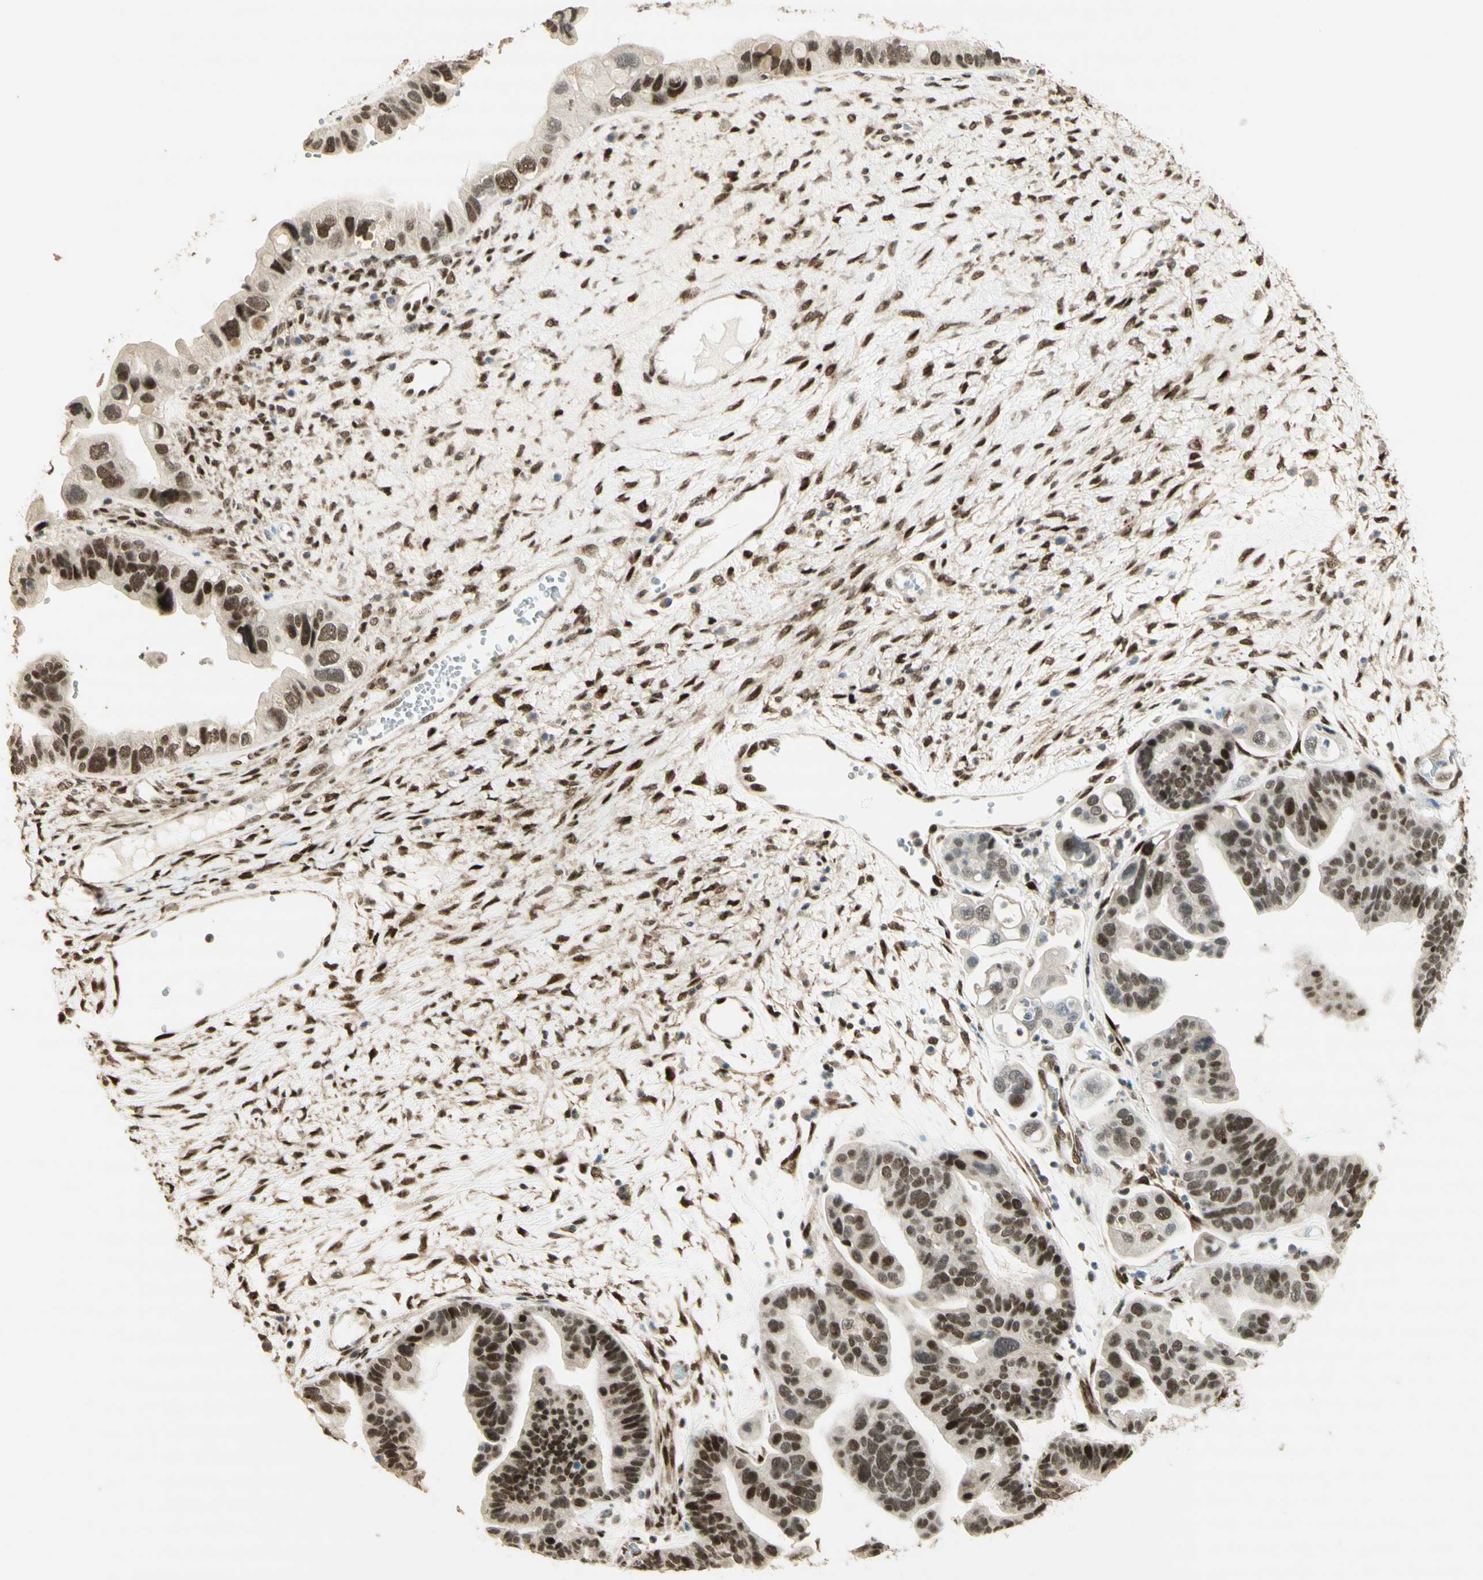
{"staining": {"intensity": "strong", "quantity": ">75%", "location": "nuclear"}, "tissue": "ovarian cancer", "cell_type": "Tumor cells", "image_type": "cancer", "snomed": [{"axis": "morphology", "description": "Cystadenocarcinoma, serous, NOS"}, {"axis": "topography", "description": "Ovary"}], "caption": "Tumor cells reveal strong nuclear positivity in about >75% of cells in ovarian cancer (serous cystadenocarcinoma).", "gene": "FOXP1", "patient": {"sex": "female", "age": 56}}